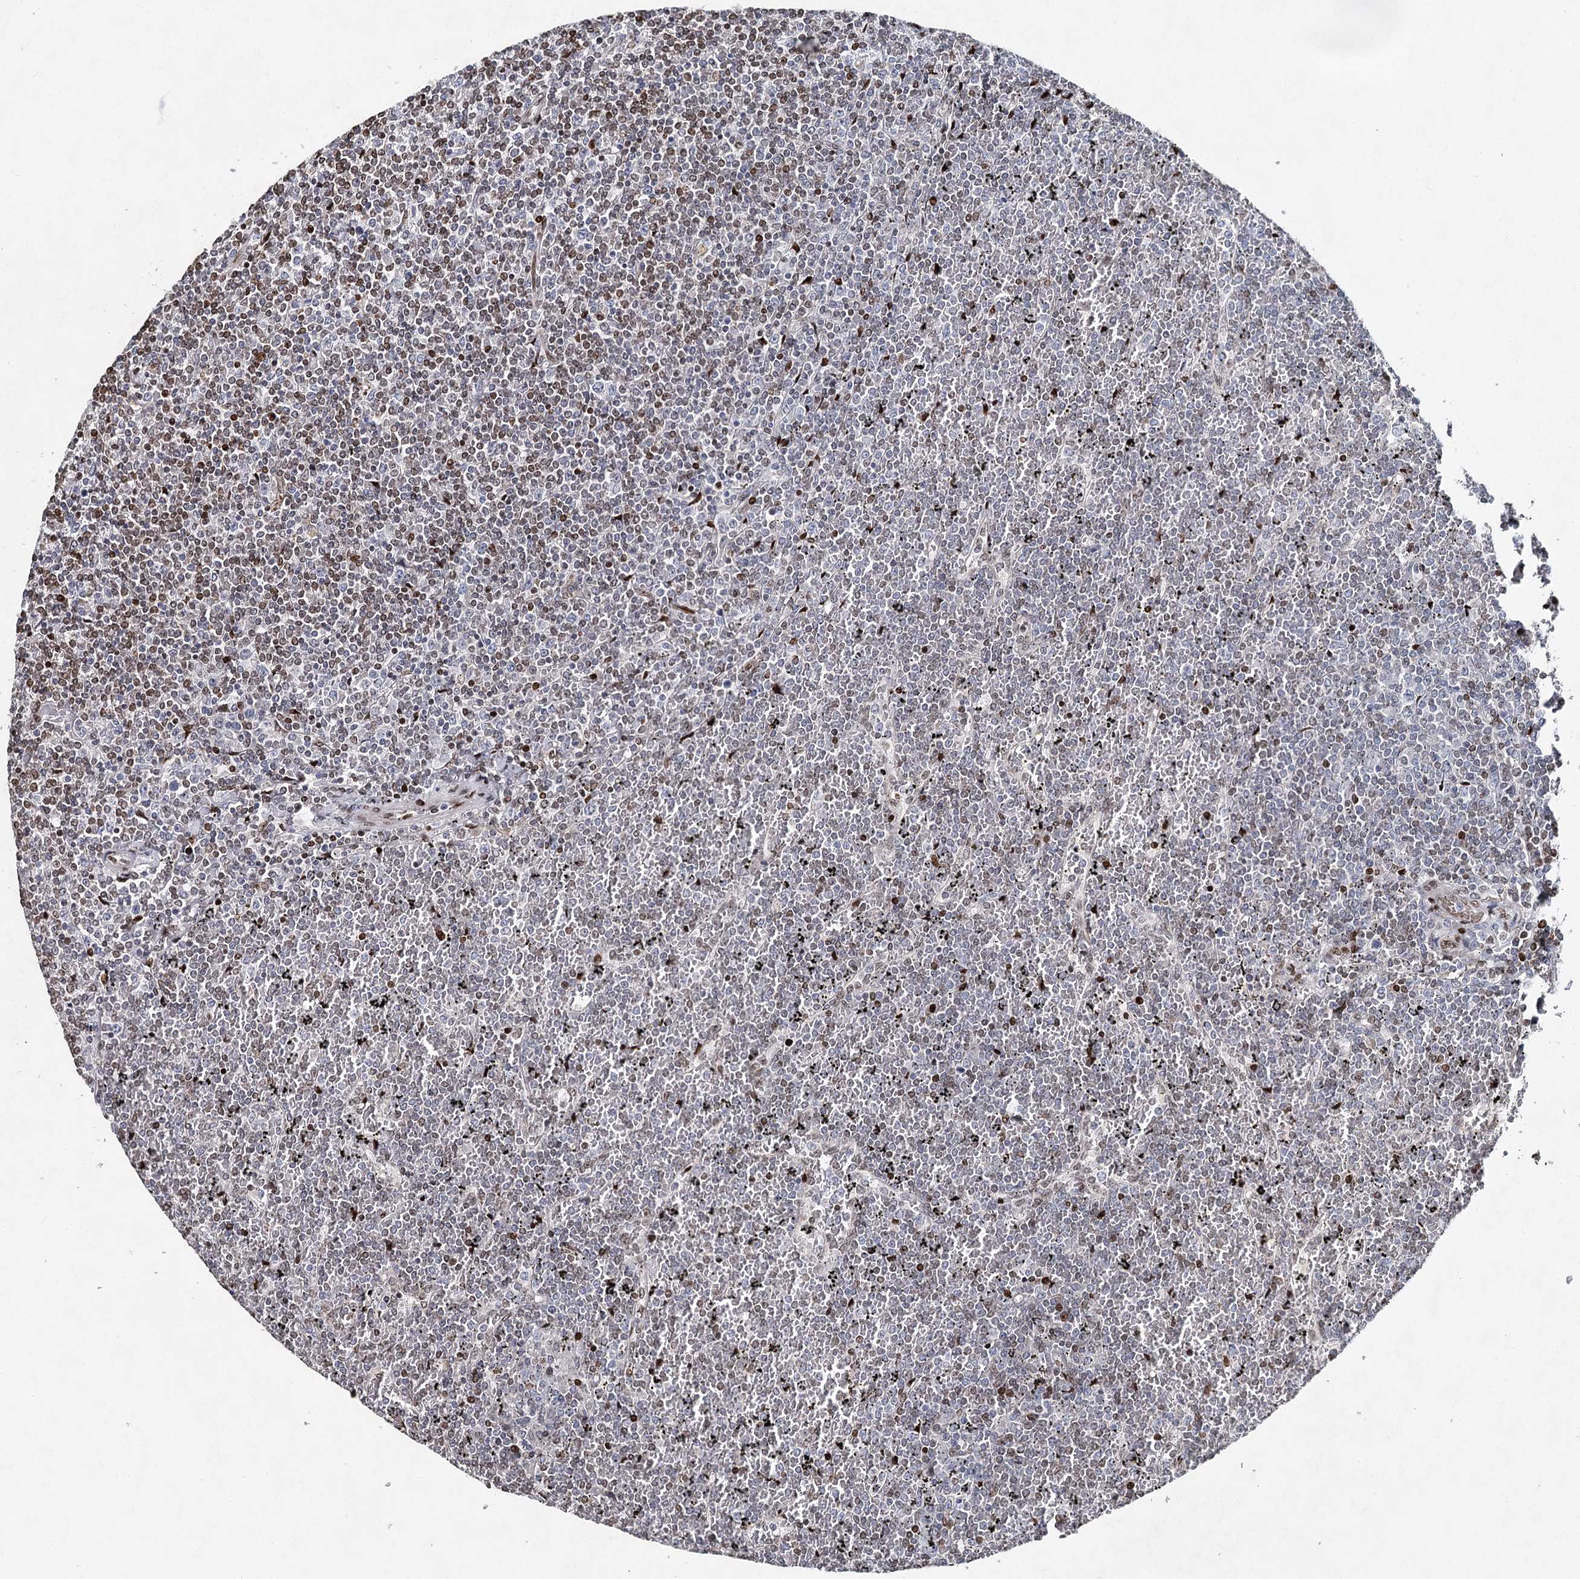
{"staining": {"intensity": "moderate", "quantity": "<25%", "location": "nuclear"}, "tissue": "lymphoma", "cell_type": "Tumor cells", "image_type": "cancer", "snomed": [{"axis": "morphology", "description": "Malignant lymphoma, non-Hodgkin's type, Low grade"}, {"axis": "topography", "description": "Spleen"}], "caption": "Immunohistochemical staining of human lymphoma exhibits low levels of moderate nuclear expression in about <25% of tumor cells. The staining is performed using DAB brown chromogen to label protein expression. The nuclei are counter-stained blue using hematoxylin.", "gene": "FRMD4A", "patient": {"sex": "female", "age": 19}}